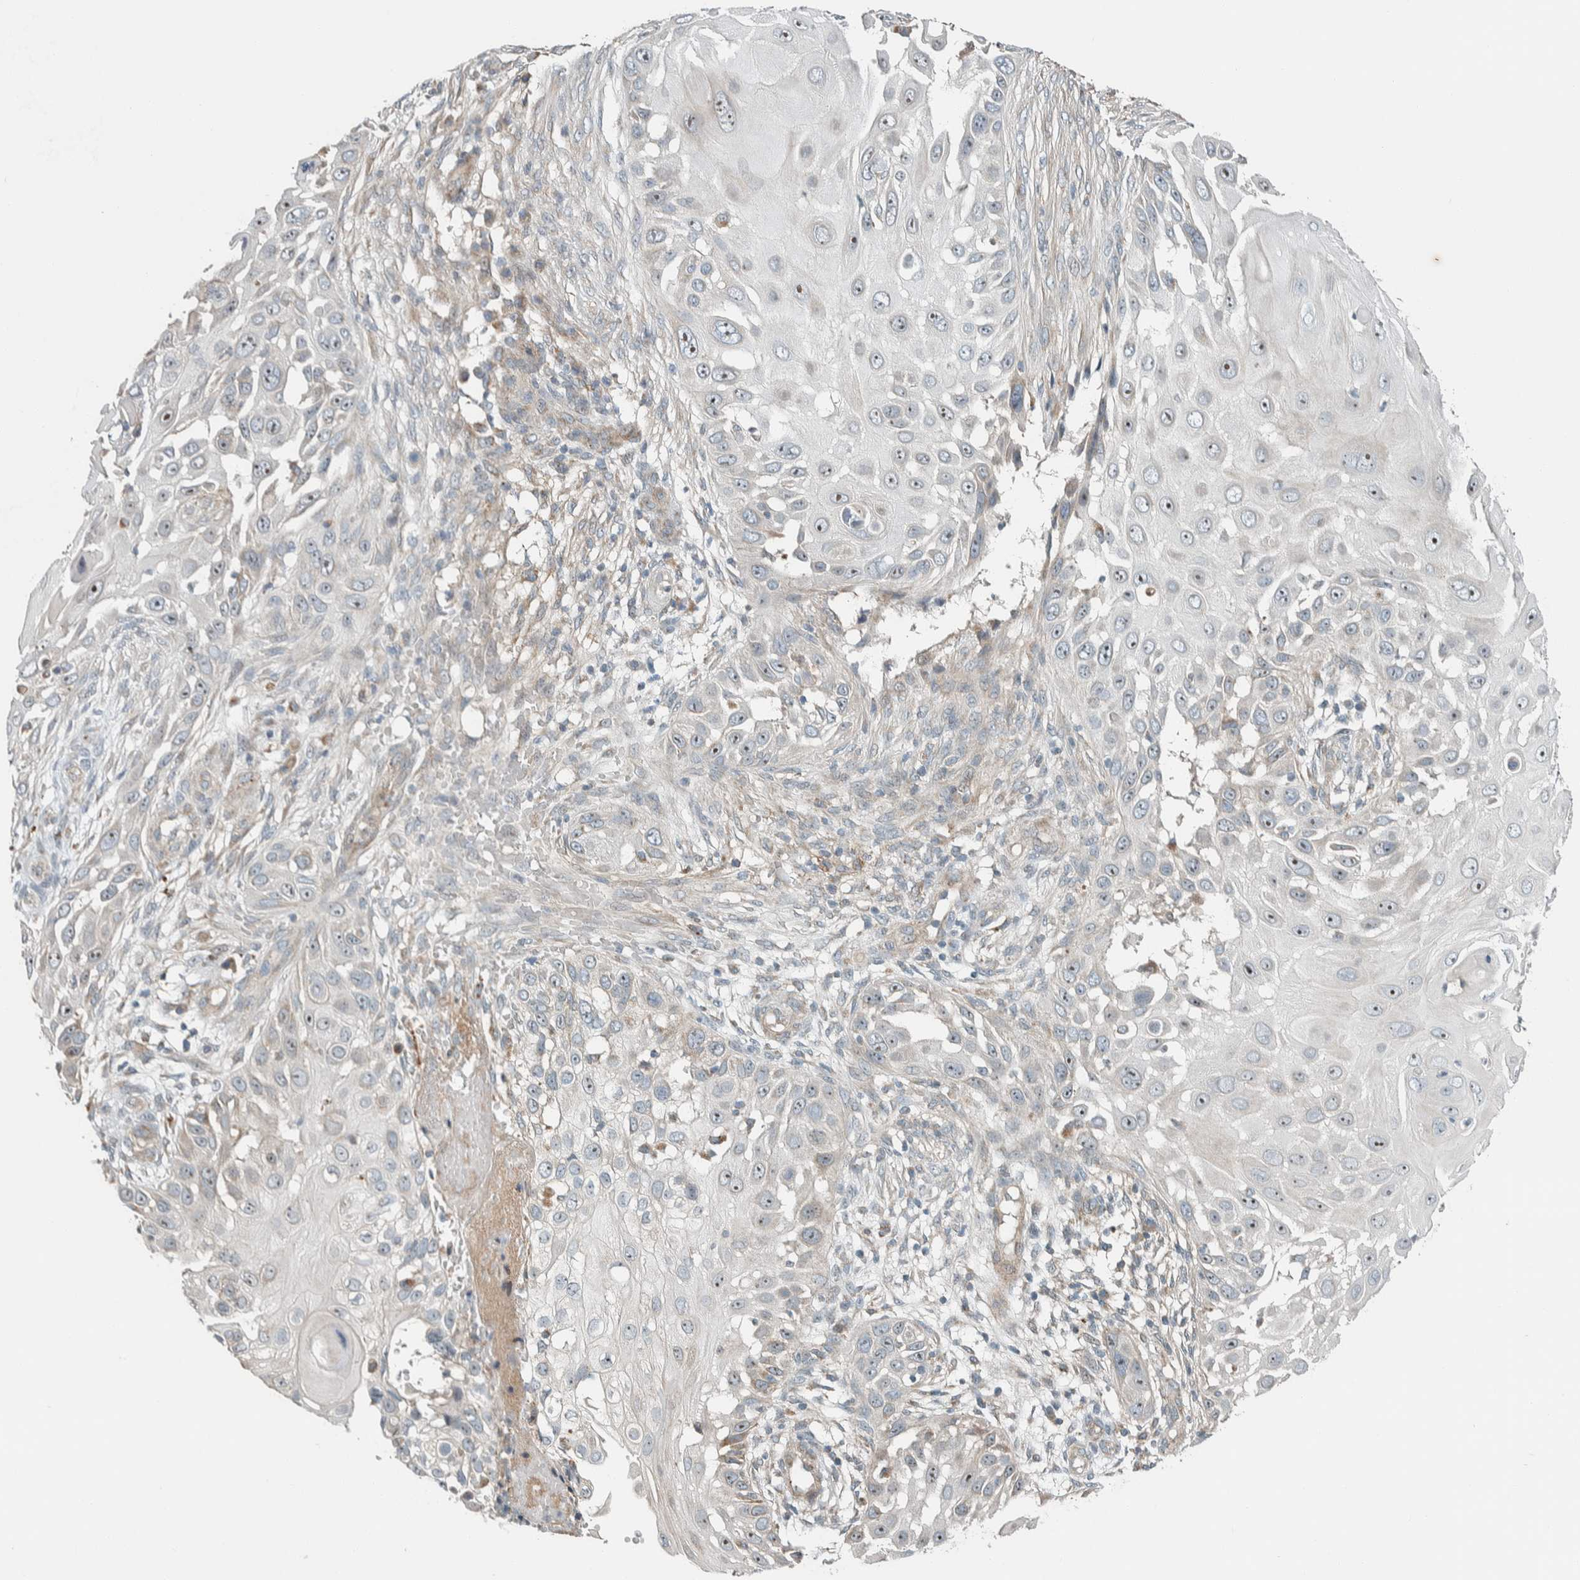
{"staining": {"intensity": "moderate", "quantity": "<25%", "location": "nuclear"}, "tissue": "skin cancer", "cell_type": "Tumor cells", "image_type": "cancer", "snomed": [{"axis": "morphology", "description": "Squamous cell carcinoma, NOS"}, {"axis": "topography", "description": "Skin"}], "caption": "Protein expression analysis of squamous cell carcinoma (skin) displays moderate nuclear staining in about <25% of tumor cells. (brown staining indicates protein expression, while blue staining denotes nuclei).", "gene": "SLFN12L", "patient": {"sex": "female", "age": 44}}